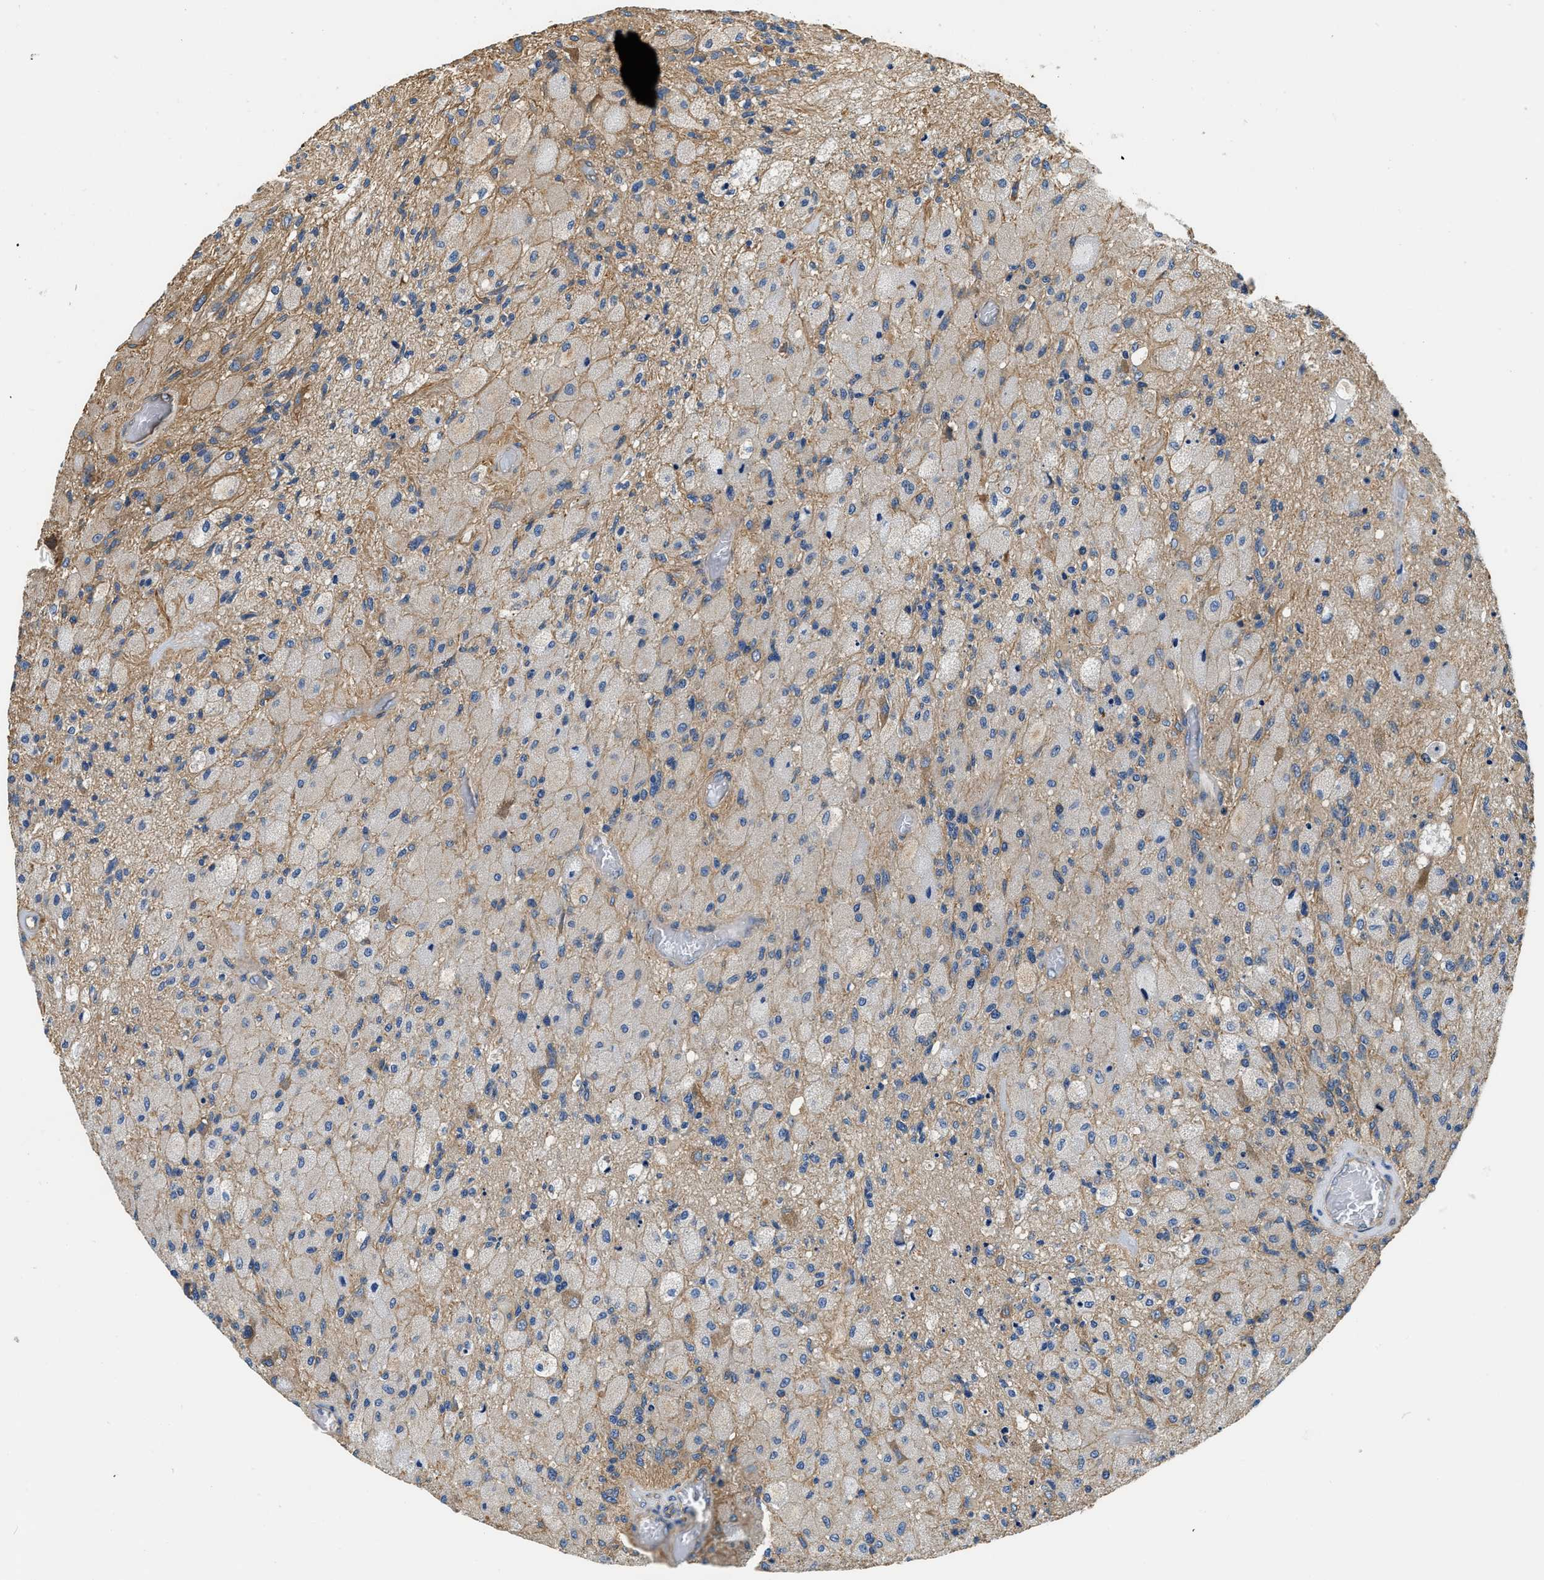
{"staining": {"intensity": "moderate", "quantity": "25%-75%", "location": "cytoplasmic/membranous"}, "tissue": "glioma", "cell_type": "Tumor cells", "image_type": "cancer", "snomed": [{"axis": "morphology", "description": "Normal tissue, NOS"}, {"axis": "morphology", "description": "Glioma, malignant, High grade"}, {"axis": "topography", "description": "Cerebral cortex"}], "caption": "Protein analysis of high-grade glioma (malignant) tissue exhibits moderate cytoplasmic/membranous staining in about 25%-75% of tumor cells.", "gene": "CSDE1", "patient": {"sex": "male", "age": 77}}